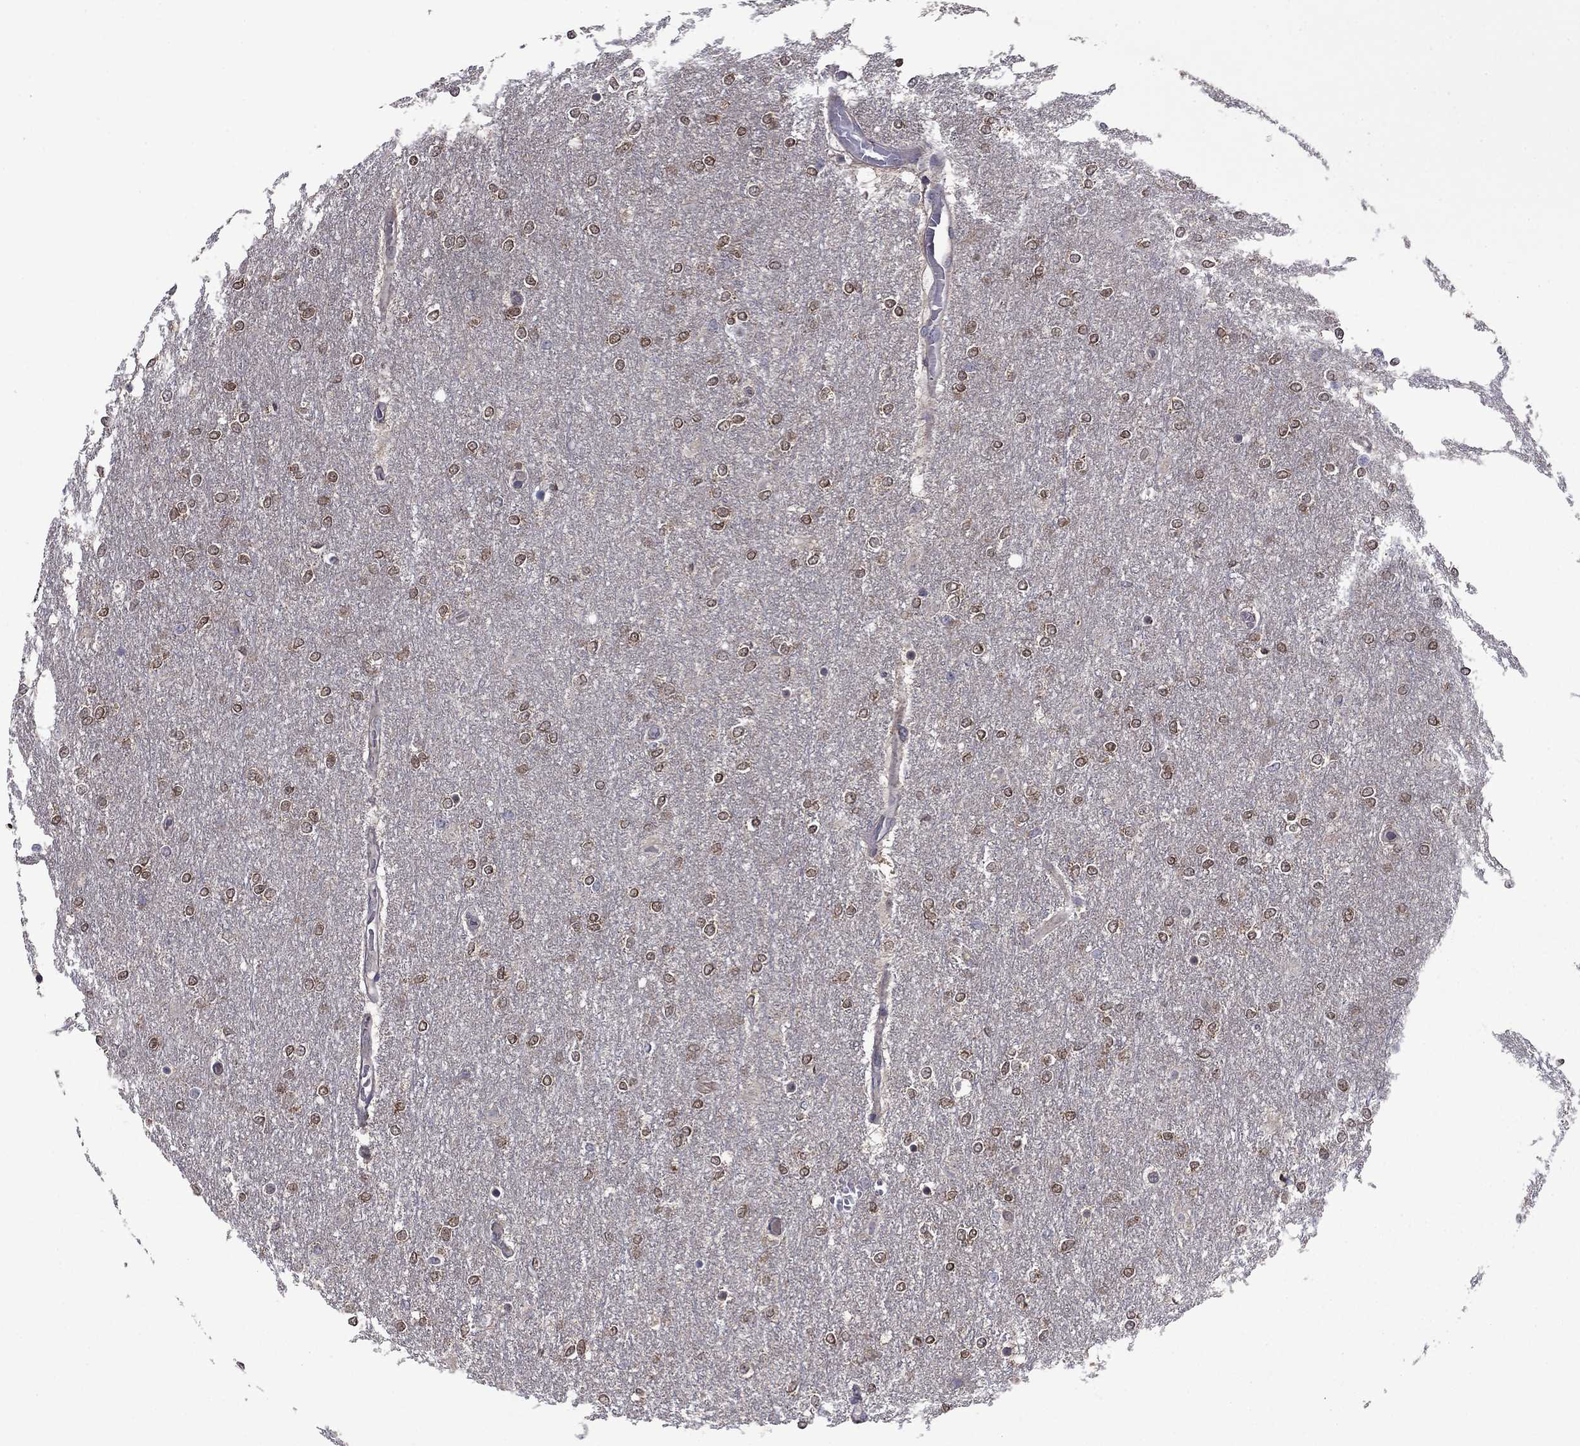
{"staining": {"intensity": "moderate", "quantity": ">75%", "location": "cytoplasmic/membranous"}, "tissue": "glioma", "cell_type": "Tumor cells", "image_type": "cancer", "snomed": [{"axis": "morphology", "description": "Glioma, malignant, High grade"}, {"axis": "topography", "description": "Brain"}], "caption": "A brown stain shows moderate cytoplasmic/membranous expression of a protein in malignant high-grade glioma tumor cells.", "gene": "GRHPR", "patient": {"sex": "female", "age": 61}}